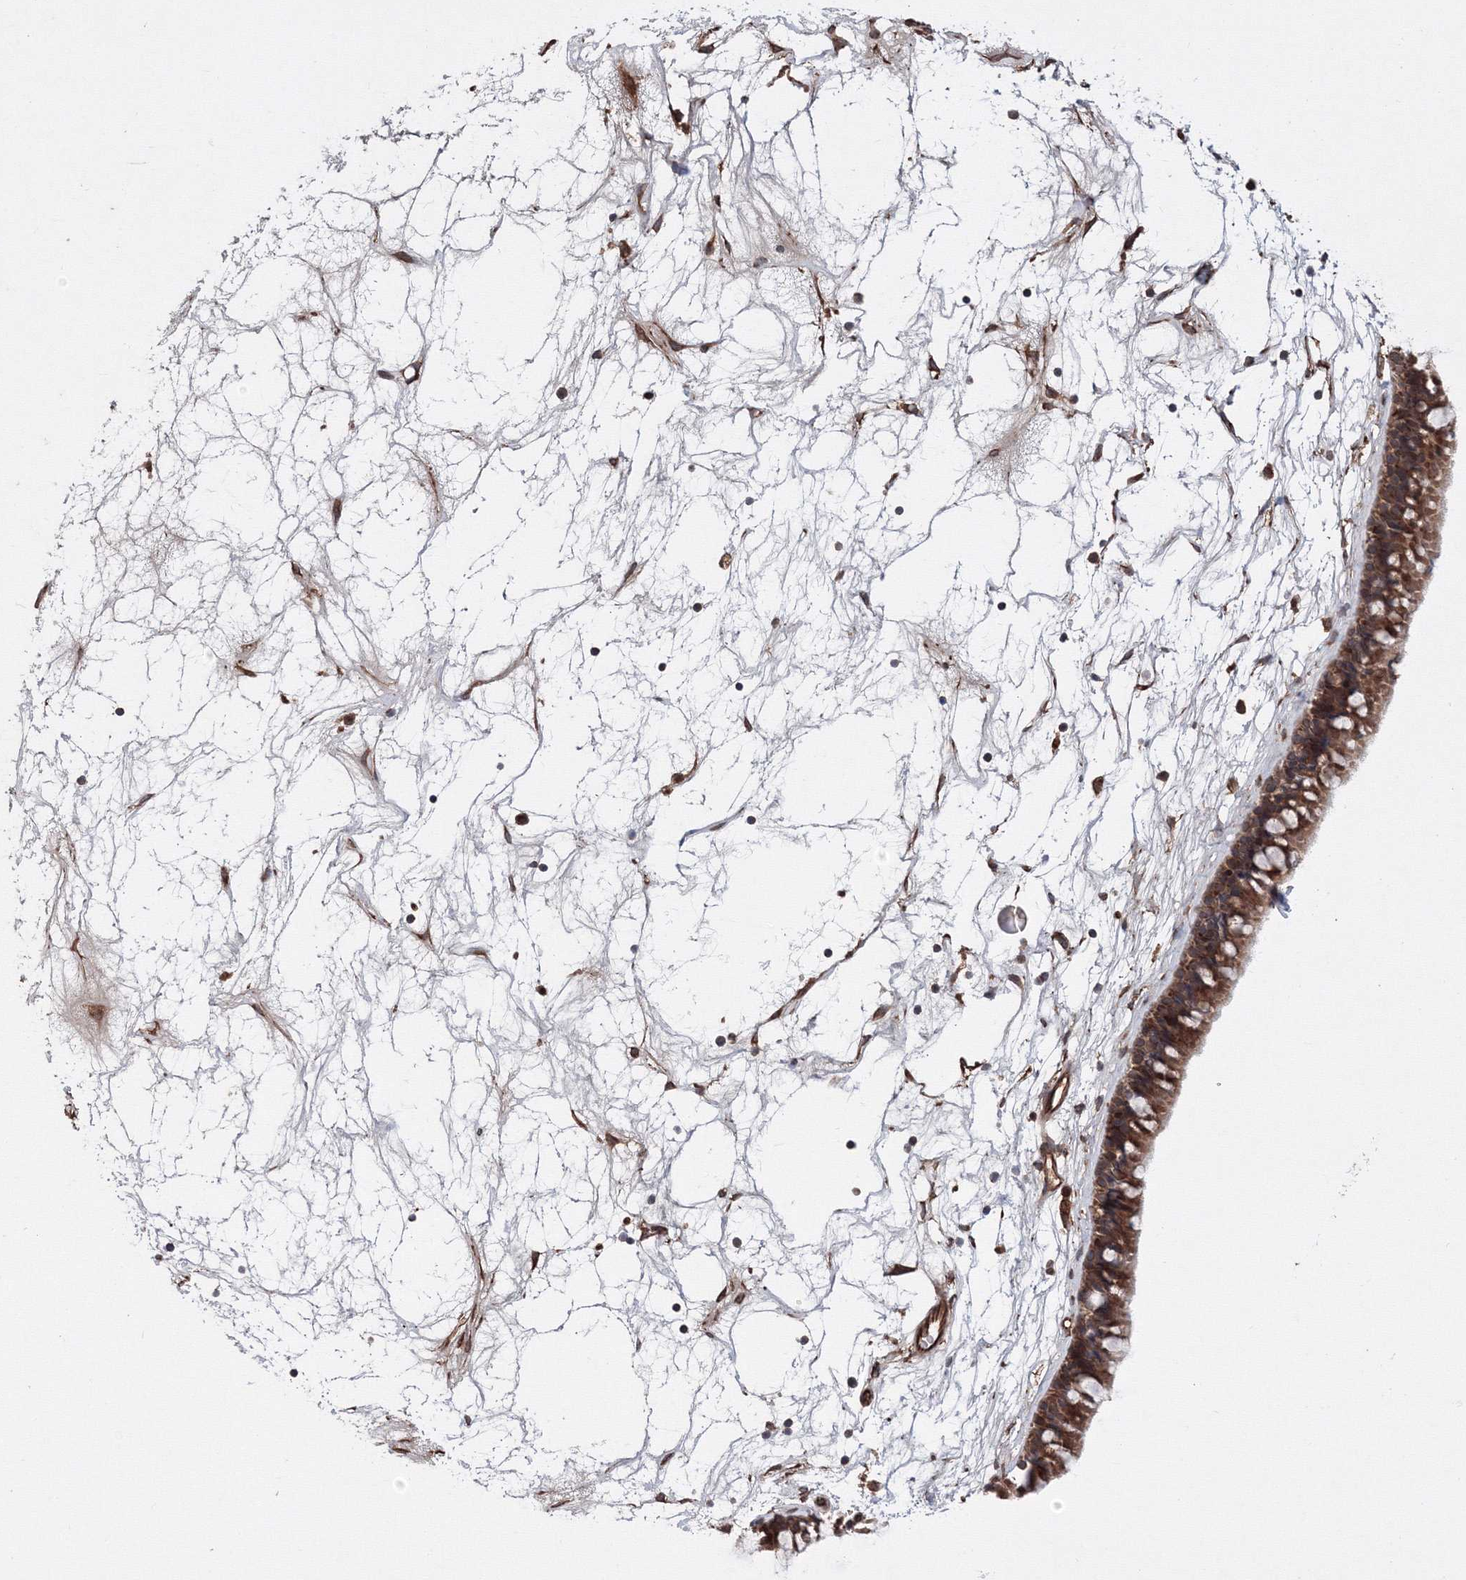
{"staining": {"intensity": "moderate", "quantity": ">75%", "location": "cytoplasmic/membranous"}, "tissue": "nasopharynx", "cell_type": "Respiratory epithelial cells", "image_type": "normal", "snomed": [{"axis": "morphology", "description": "Normal tissue, NOS"}, {"axis": "topography", "description": "Nasopharynx"}], "caption": "Unremarkable nasopharynx was stained to show a protein in brown. There is medium levels of moderate cytoplasmic/membranous expression in about >75% of respiratory epithelial cells. Nuclei are stained in blue.", "gene": "ATG3", "patient": {"sex": "male", "age": 64}}